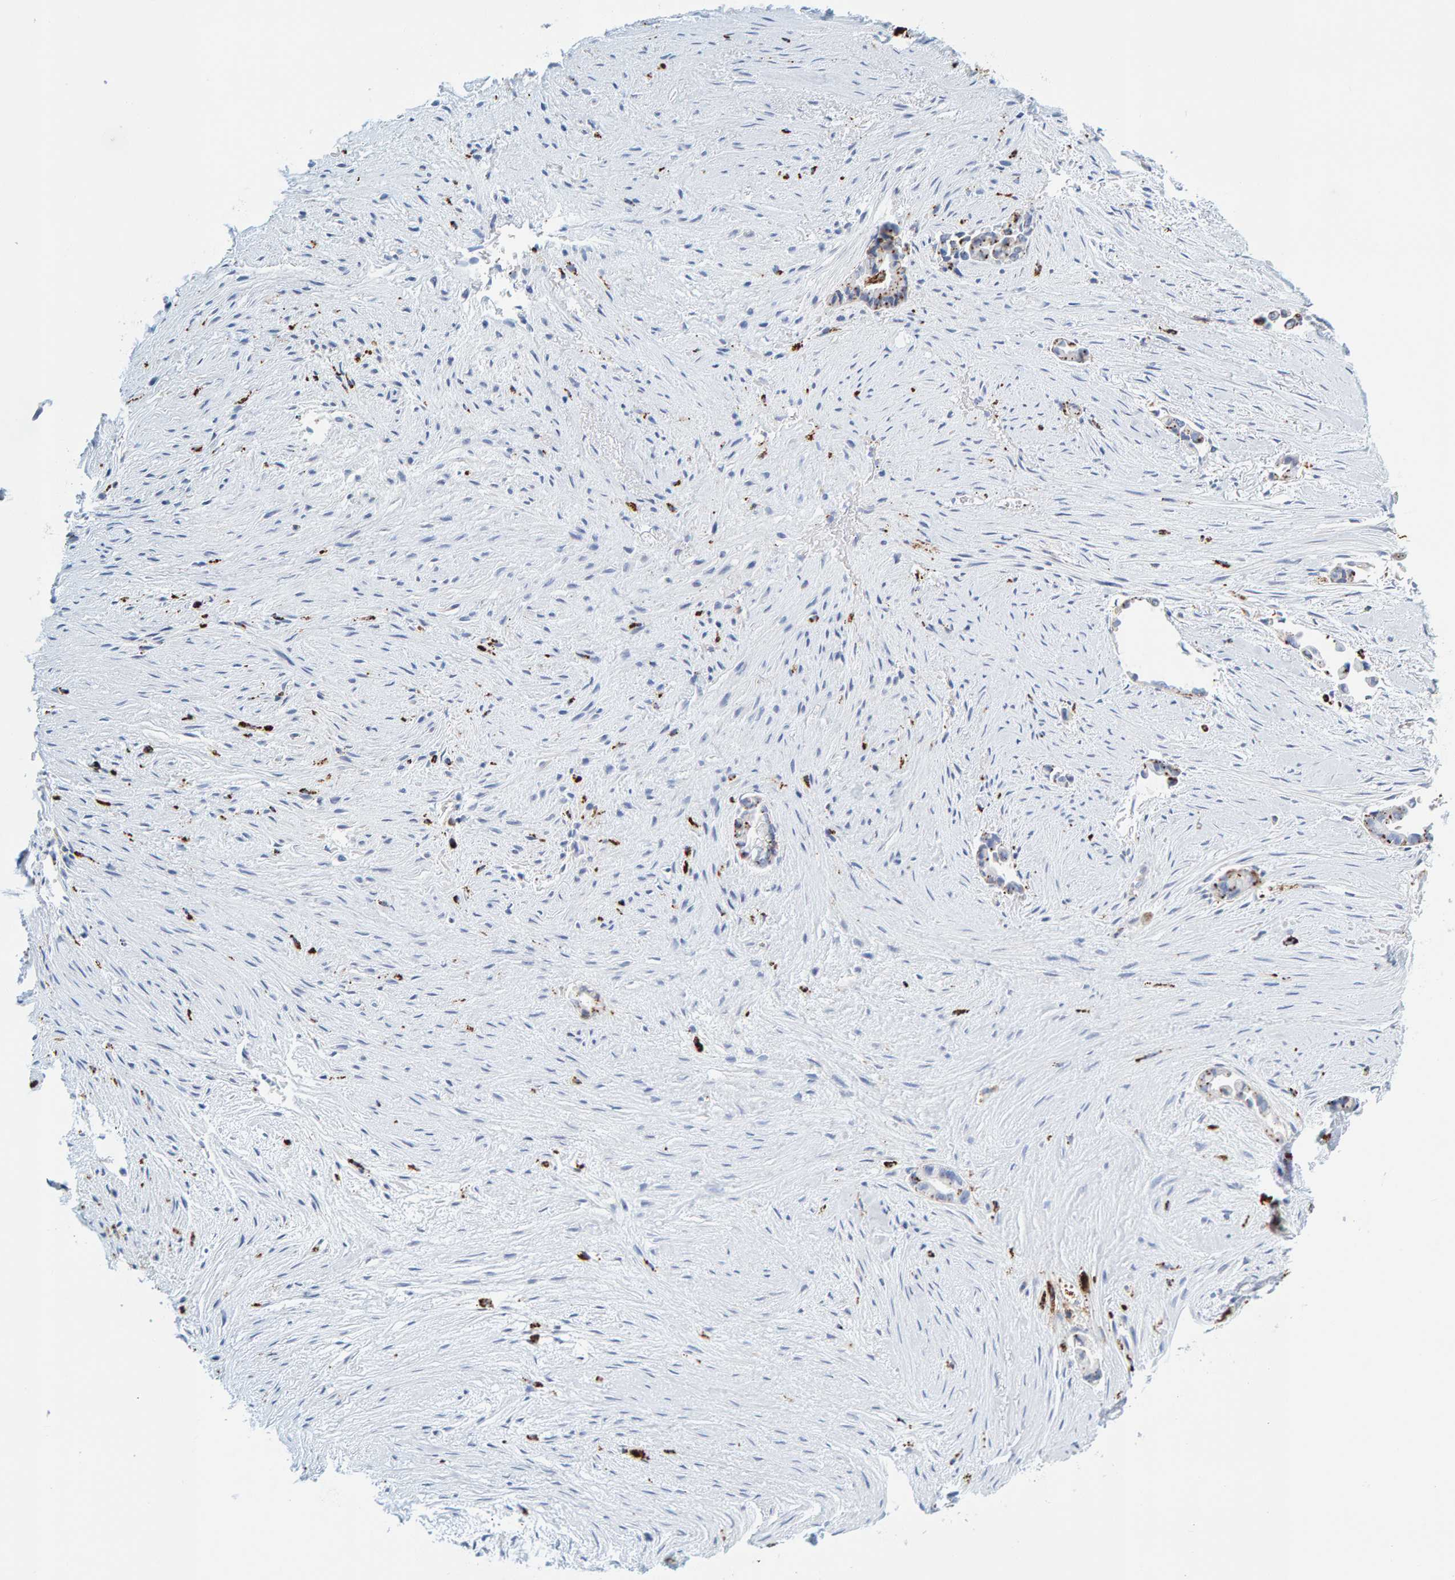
{"staining": {"intensity": "moderate", "quantity": "25%-75%", "location": "cytoplasmic/membranous"}, "tissue": "liver cancer", "cell_type": "Tumor cells", "image_type": "cancer", "snomed": [{"axis": "morphology", "description": "Cholangiocarcinoma"}, {"axis": "topography", "description": "Liver"}], "caption": "Moderate cytoplasmic/membranous protein expression is seen in about 25%-75% of tumor cells in liver cholangiocarcinoma.", "gene": "BIN3", "patient": {"sex": "female", "age": 55}}